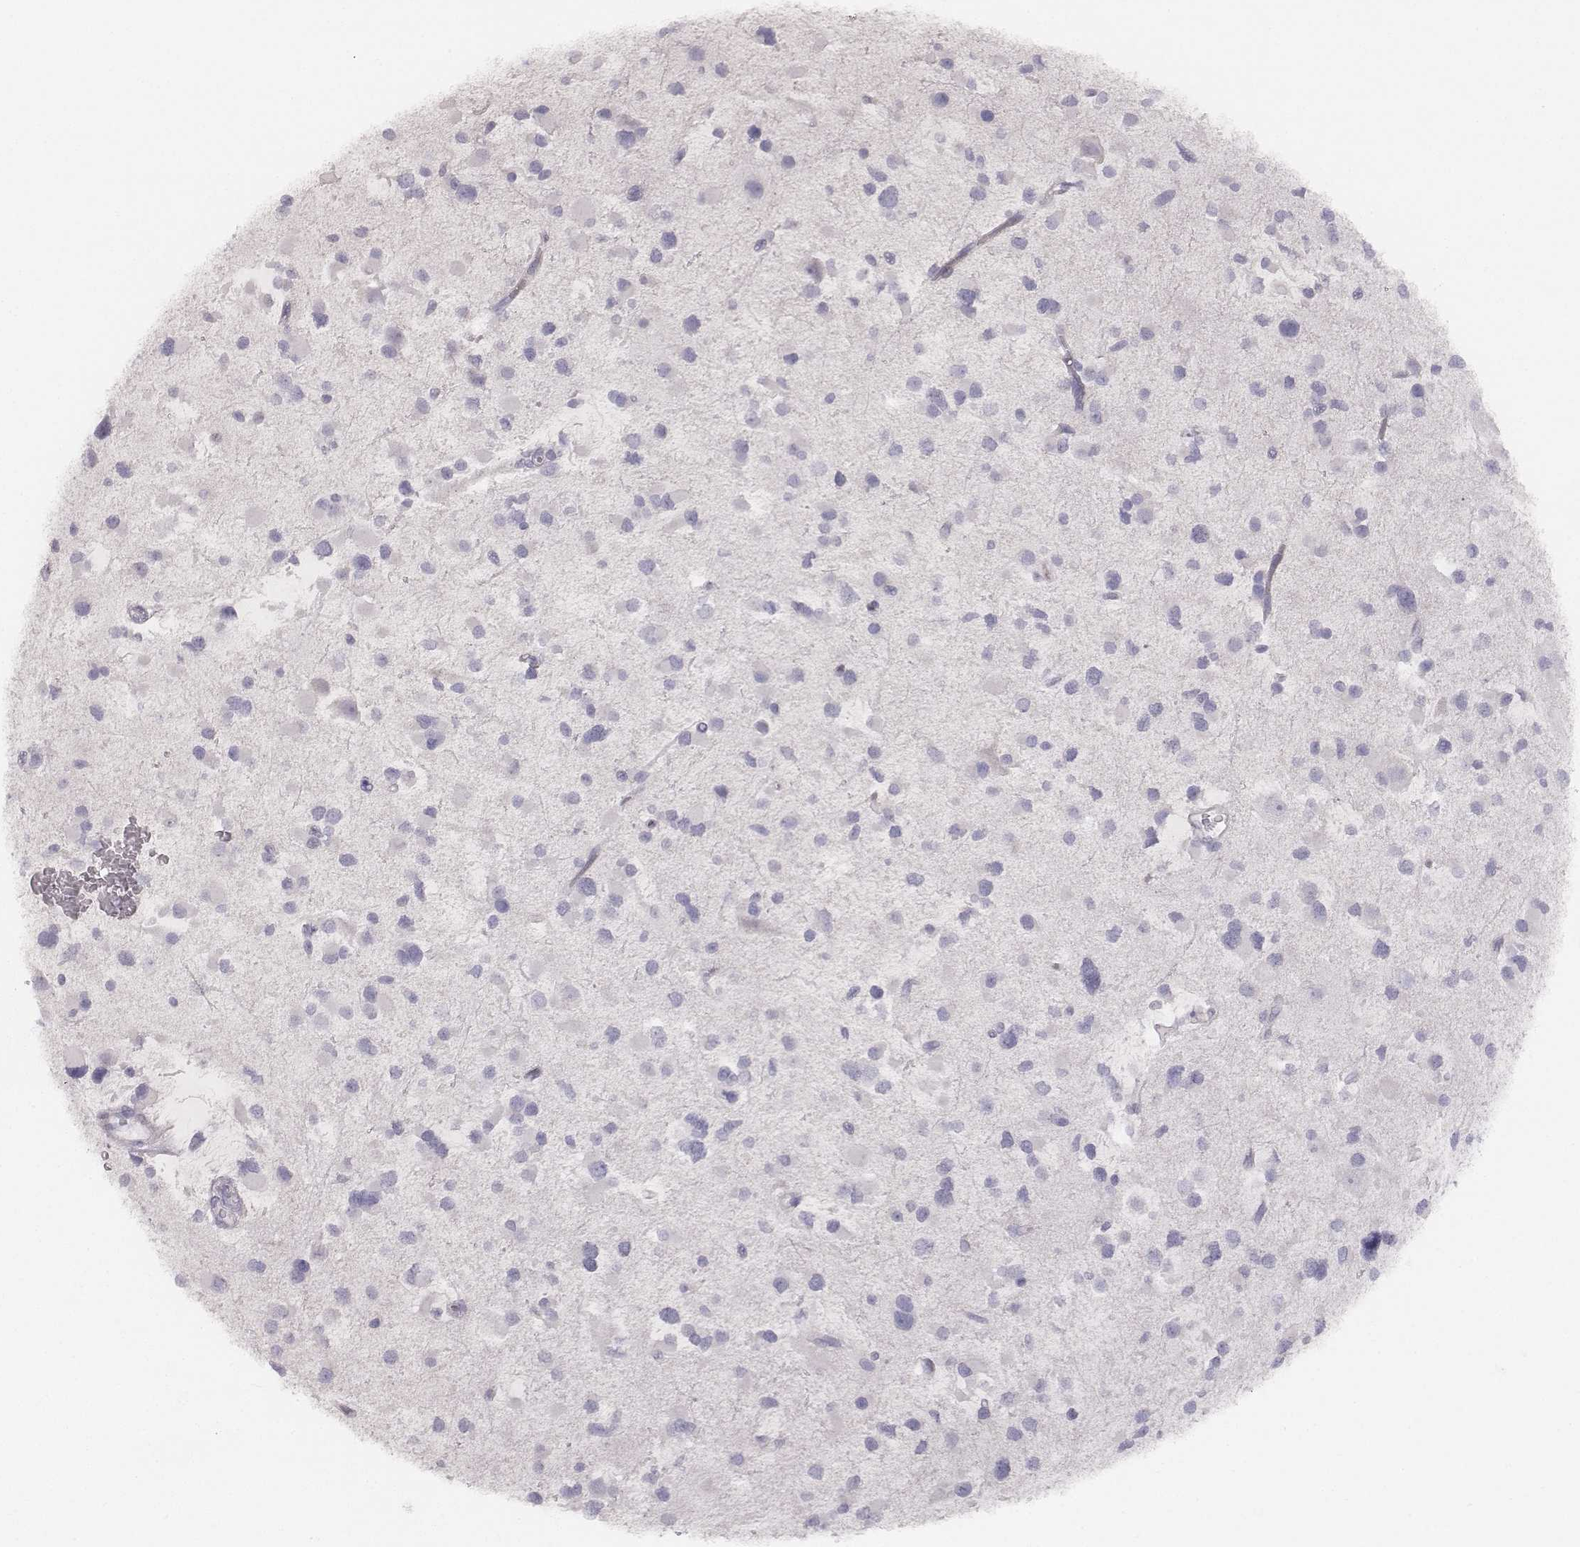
{"staining": {"intensity": "negative", "quantity": "none", "location": "none"}, "tissue": "glioma", "cell_type": "Tumor cells", "image_type": "cancer", "snomed": [{"axis": "morphology", "description": "Glioma, malignant, Low grade"}, {"axis": "topography", "description": "Brain"}], "caption": "Malignant low-grade glioma stained for a protein using immunohistochemistry (IHC) demonstrates no expression tumor cells.", "gene": "MYH6", "patient": {"sex": "female", "age": 32}}